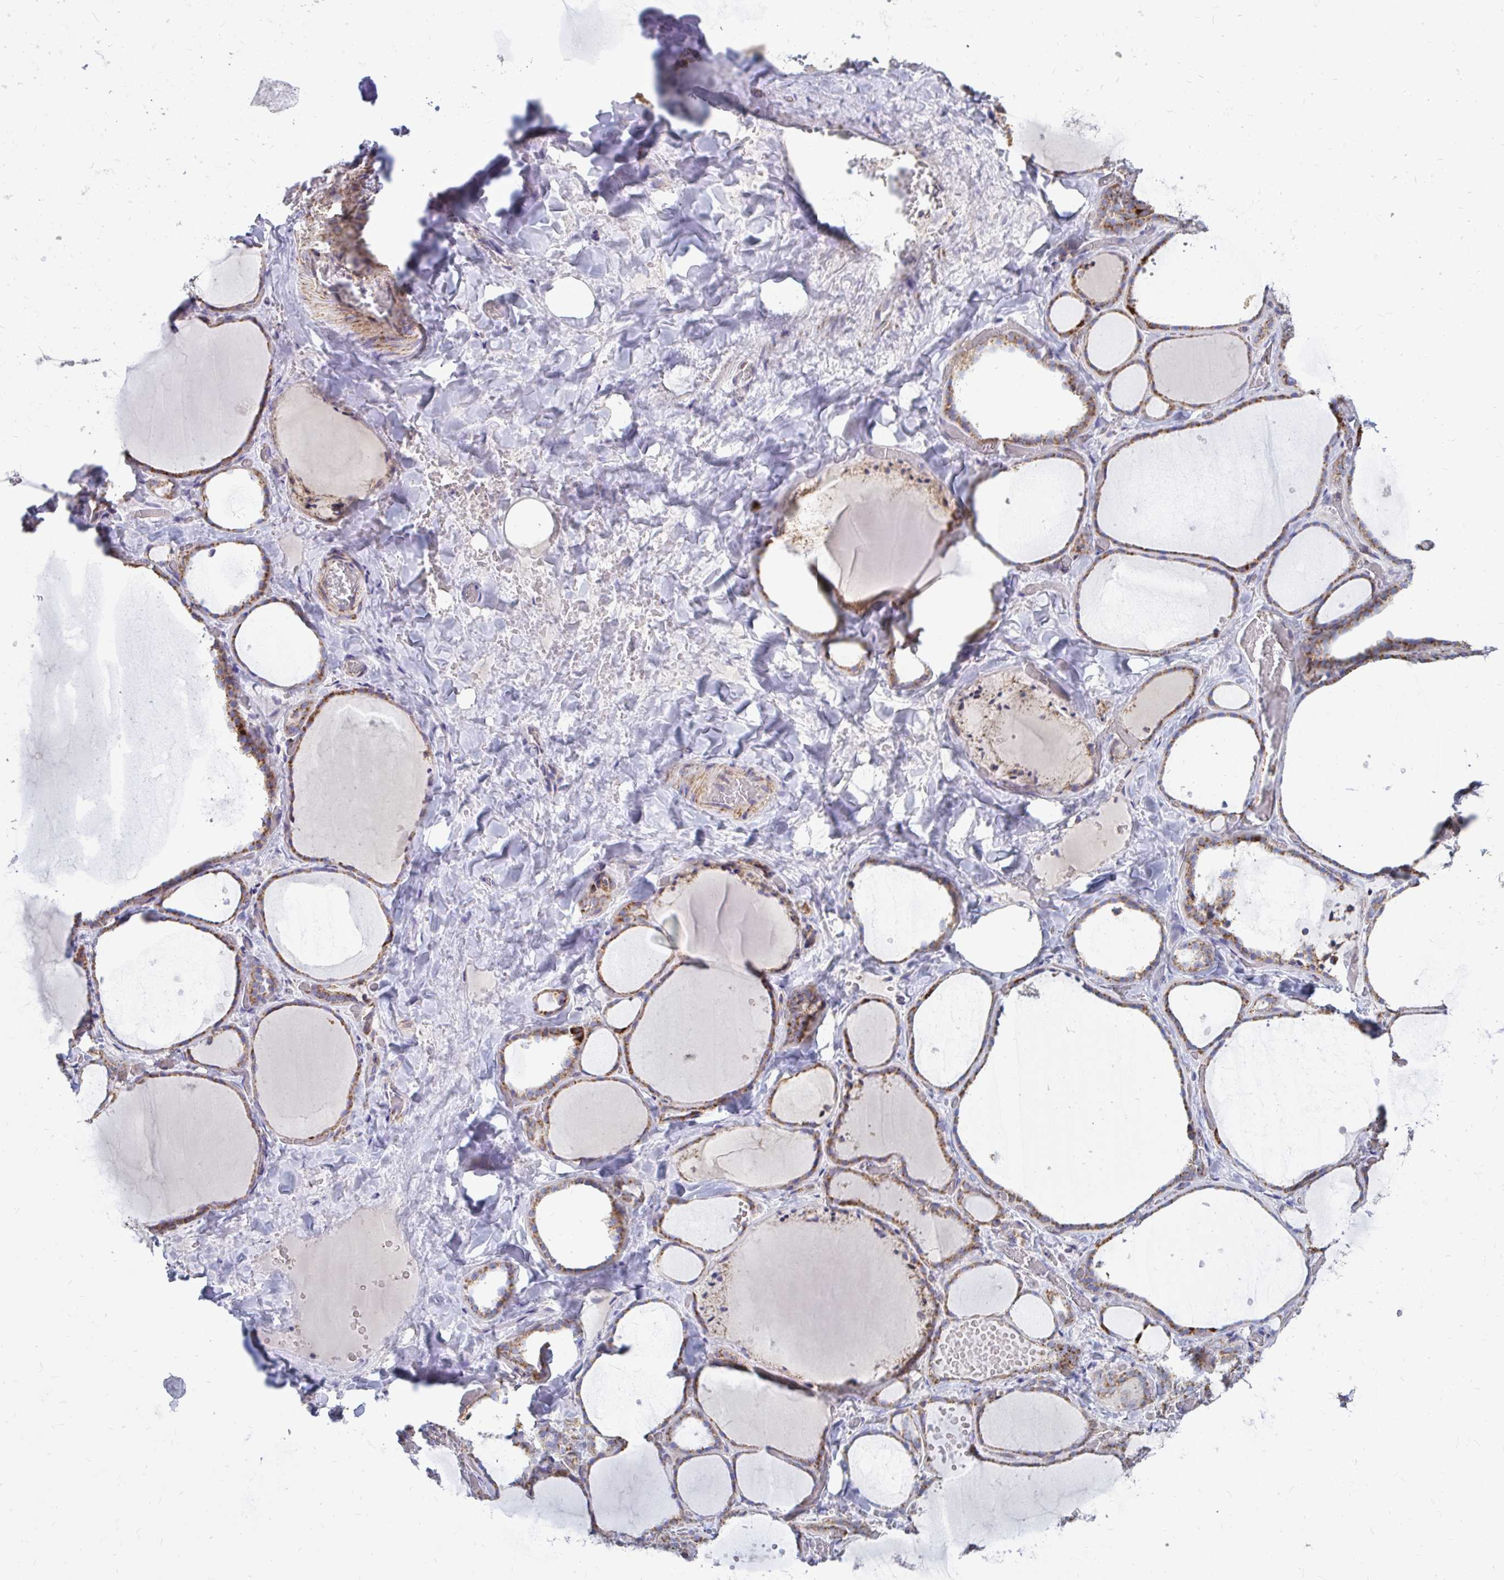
{"staining": {"intensity": "moderate", "quantity": ">75%", "location": "cytoplasmic/membranous"}, "tissue": "thyroid gland", "cell_type": "Glandular cells", "image_type": "normal", "snomed": [{"axis": "morphology", "description": "Normal tissue, NOS"}, {"axis": "topography", "description": "Thyroid gland"}], "caption": "This micrograph displays immunohistochemistry (IHC) staining of benign human thyroid gland, with medium moderate cytoplasmic/membranous expression in about >75% of glandular cells.", "gene": "OR10R2", "patient": {"sex": "female", "age": 36}}